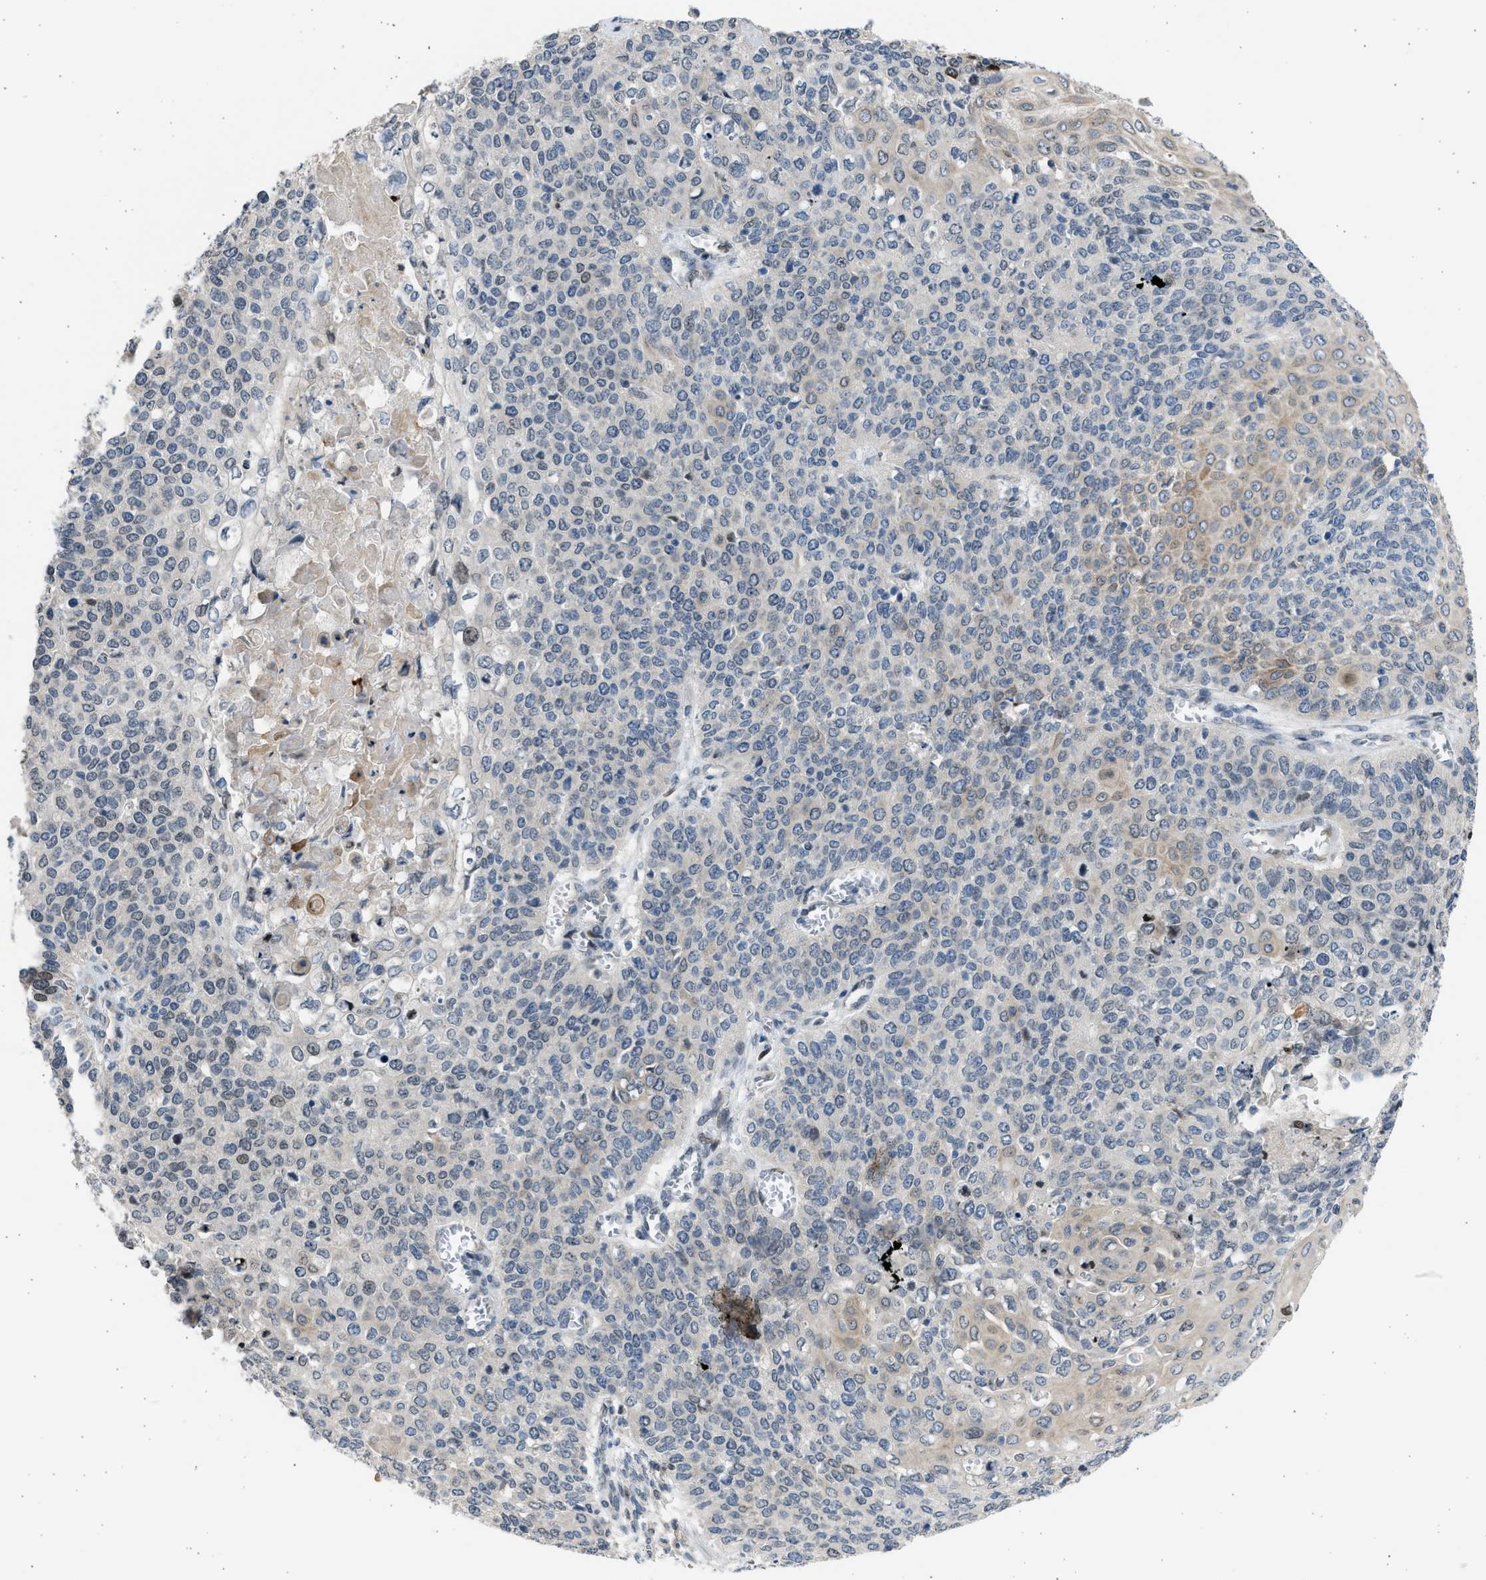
{"staining": {"intensity": "moderate", "quantity": "25%-75%", "location": "cytoplasmic/membranous"}, "tissue": "cervical cancer", "cell_type": "Tumor cells", "image_type": "cancer", "snomed": [{"axis": "morphology", "description": "Squamous cell carcinoma, NOS"}, {"axis": "topography", "description": "Cervix"}], "caption": "Immunohistochemistry (IHC) histopathology image of human cervical cancer (squamous cell carcinoma) stained for a protein (brown), which displays medium levels of moderate cytoplasmic/membranous staining in about 25%-75% of tumor cells.", "gene": "HMGN3", "patient": {"sex": "female", "age": 39}}